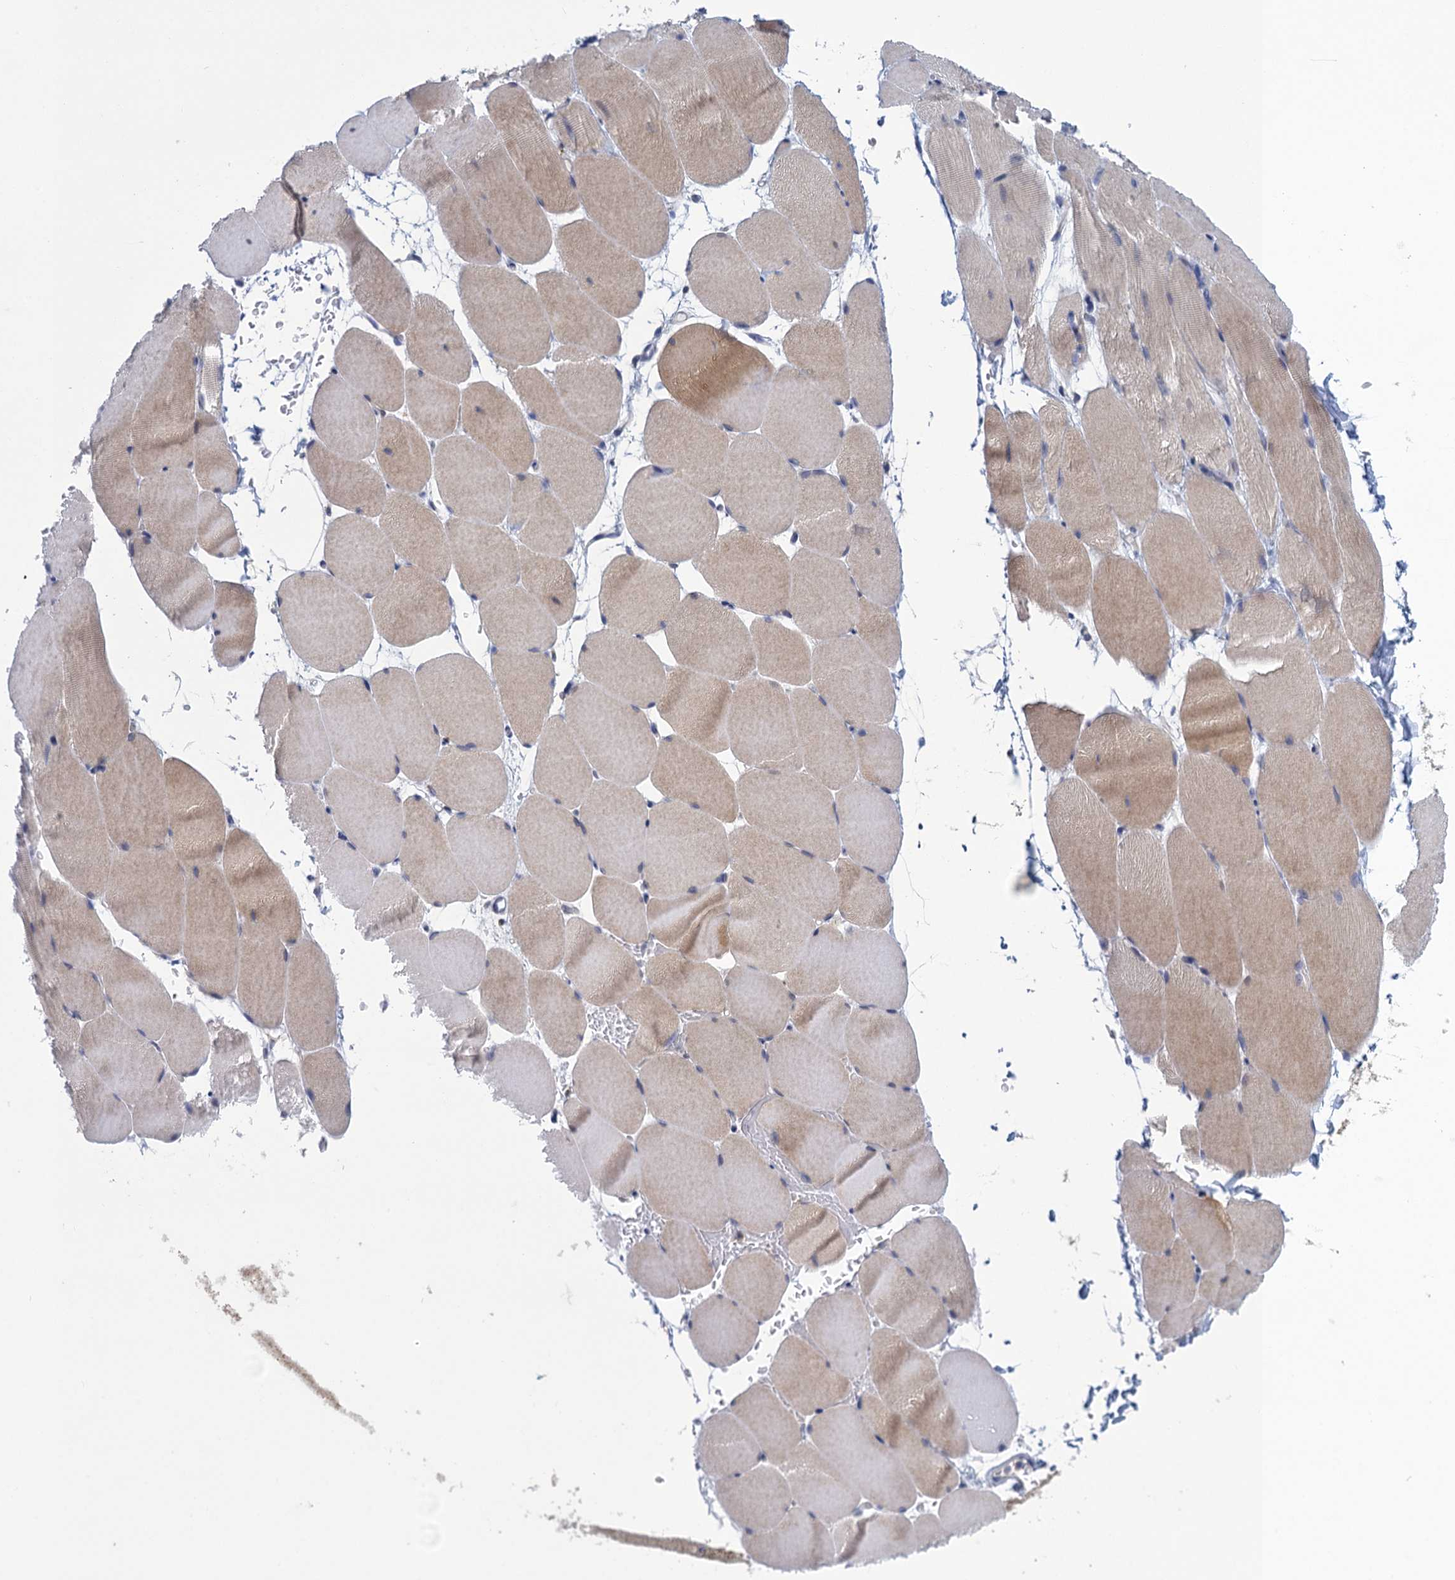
{"staining": {"intensity": "weak", "quantity": "25%-75%", "location": "cytoplasmic/membranous"}, "tissue": "skeletal muscle", "cell_type": "Myocytes", "image_type": "normal", "snomed": [{"axis": "morphology", "description": "Normal tissue, NOS"}, {"axis": "topography", "description": "Skeletal muscle"}, {"axis": "topography", "description": "Parathyroid gland"}], "caption": "Weak cytoplasmic/membranous staining for a protein is appreciated in approximately 25%-75% of myocytes of benign skeletal muscle using IHC.", "gene": "SCEL", "patient": {"sex": "female", "age": 37}}